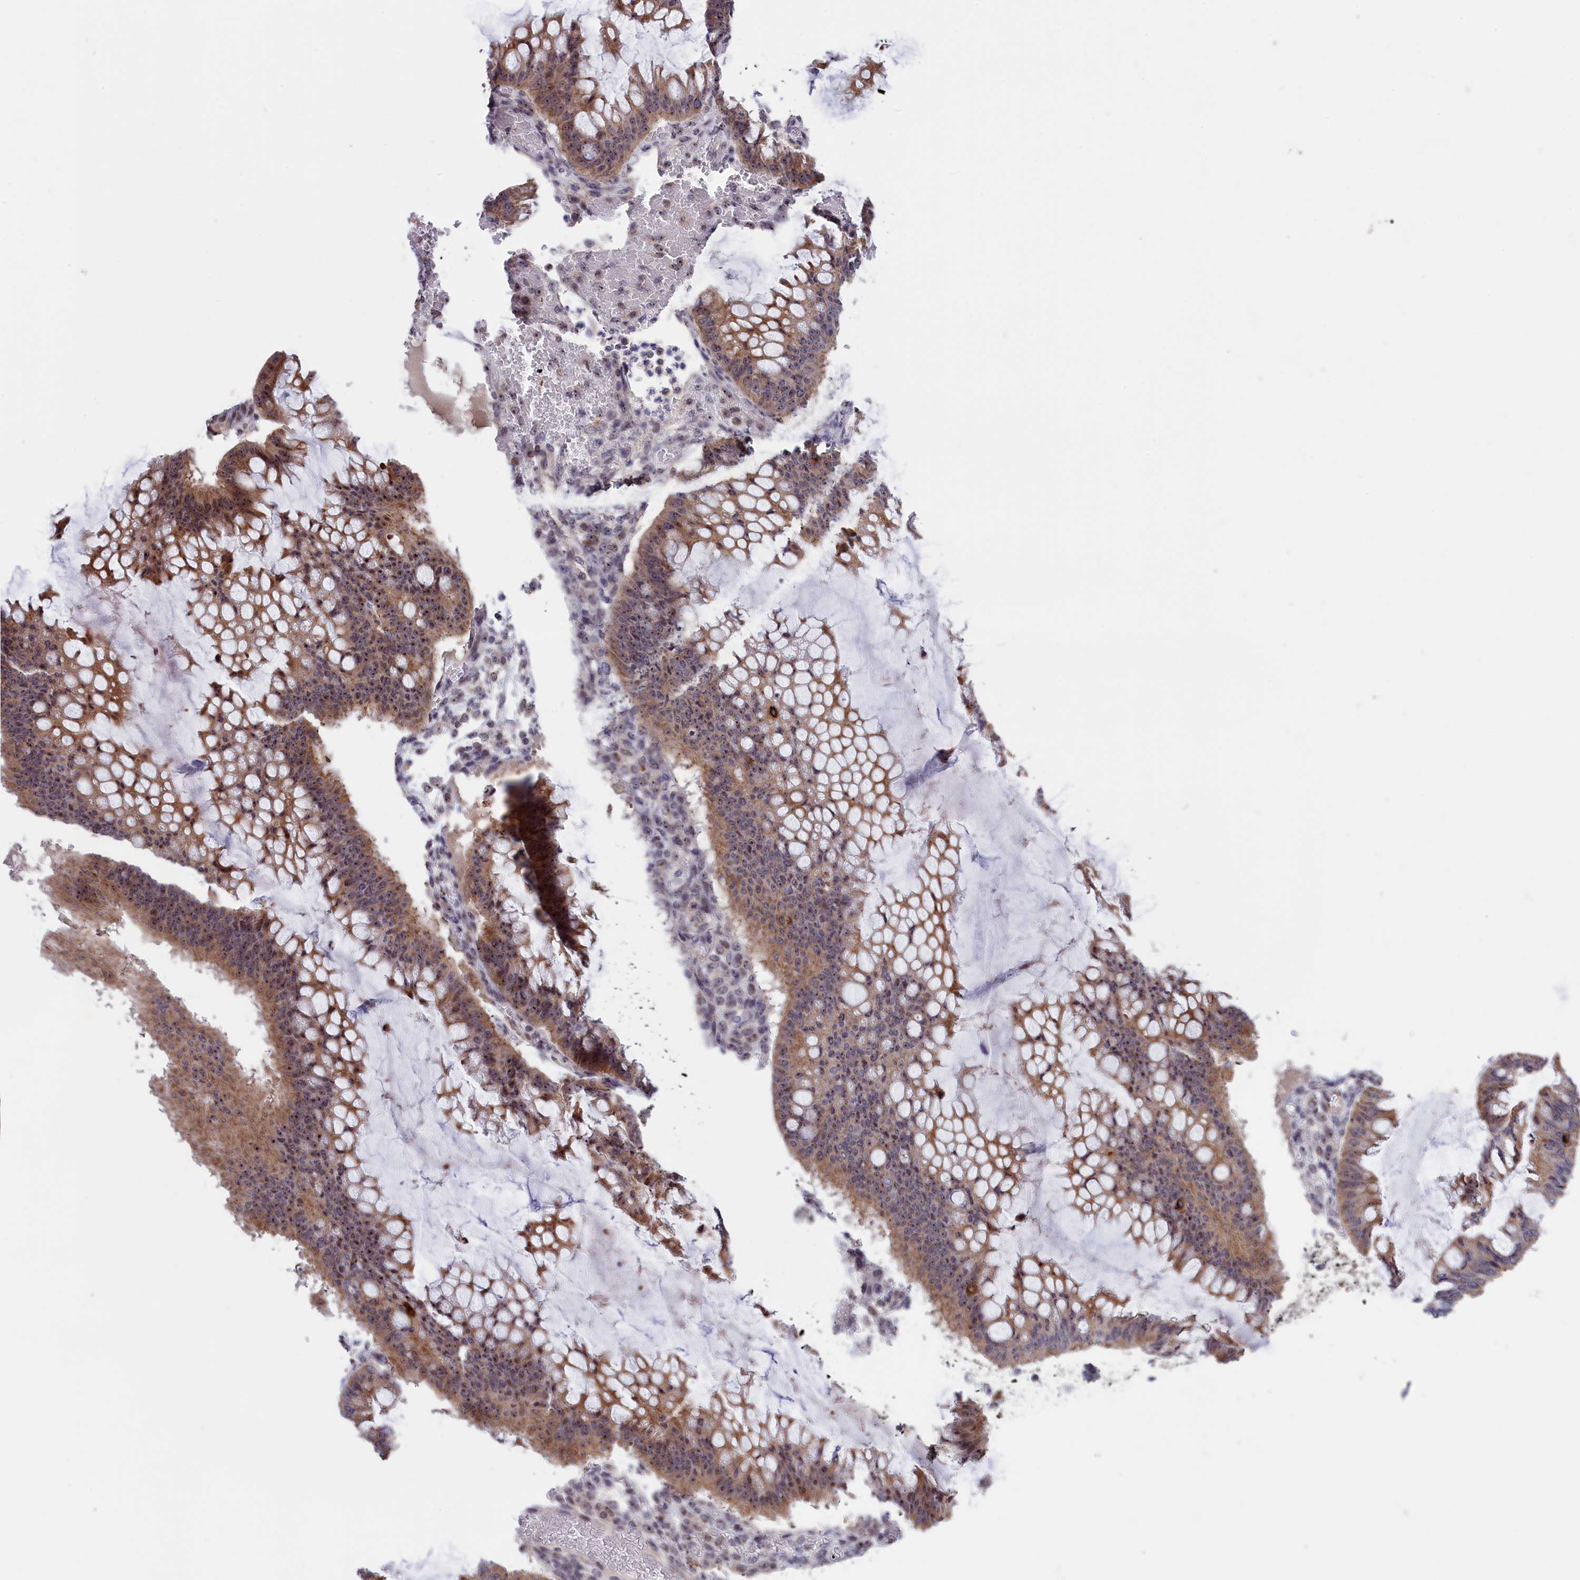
{"staining": {"intensity": "moderate", "quantity": ">75%", "location": "cytoplasmic/membranous,nuclear"}, "tissue": "ovarian cancer", "cell_type": "Tumor cells", "image_type": "cancer", "snomed": [{"axis": "morphology", "description": "Cystadenocarcinoma, mucinous, NOS"}, {"axis": "topography", "description": "Ovary"}], "caption": "Immunohistochemistry image of human ovarian cancer stained for a protein (brown), which demonstrates medium levels of moderate cytoplasmic/membranous and nuclear positivity in approximately >75% of tumor cells.", "gene": "PPAN", "patient": {"sex": "female", "age": 73}}